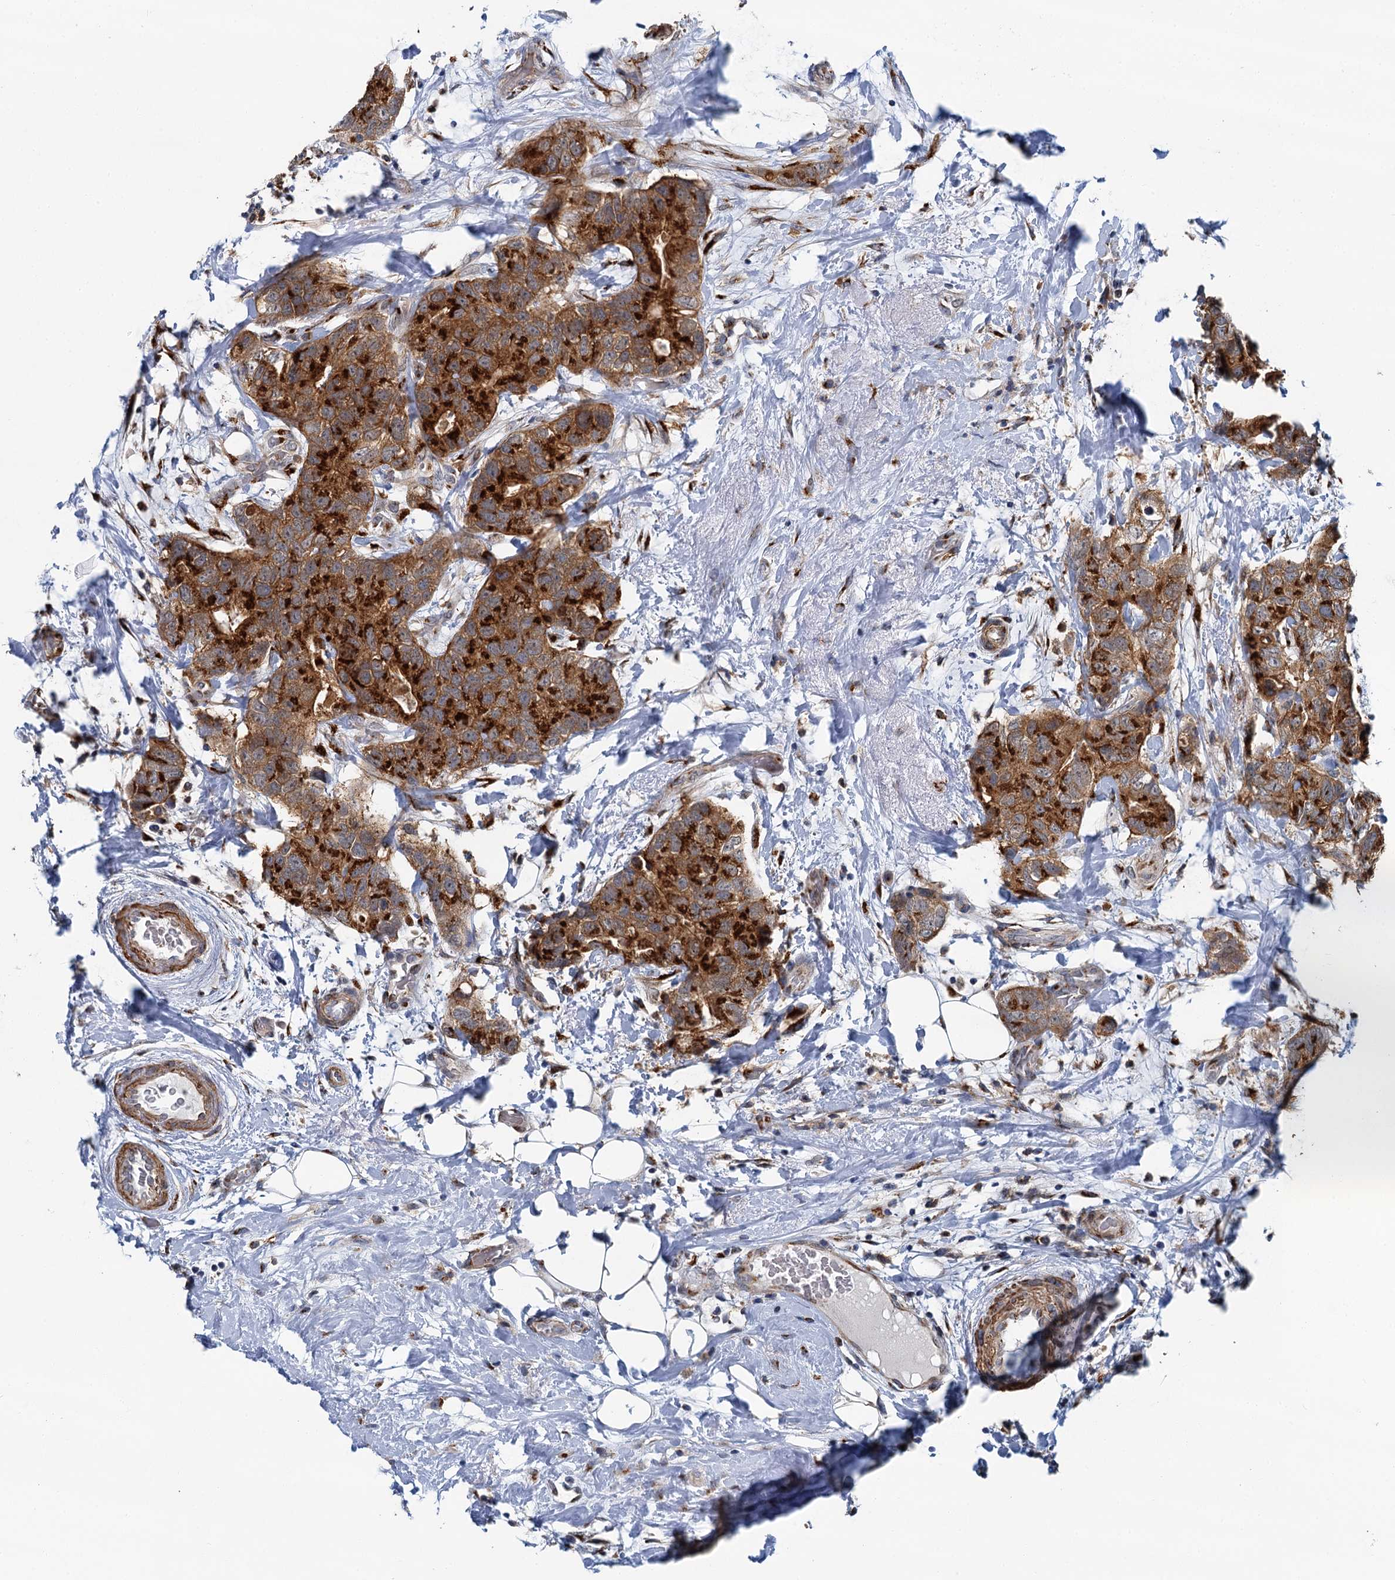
{"staining": {"intensity": "strong", "quantity": ">75%", "location": "cytoplasmic/membranous"}, "tissue": "breast cancer", "cell_type": "Tumor cells", "image_type": "cancer", "snomed": [{"axis": "morphology", "description": "Duct carcinoma"}, {"axis": "topography", "description": "Breast"}], "caption": "IHC staining of intraductal carcinoma (breast), which displays high levels of strong cytoplasmic/membranous expression in approximately >75% of tumor cells indicating strong cytoplasmic/membranous protein staining. The staining was performed using DAB (3,3'-diaminobenzidine) (brown) for protein detection and nuclei were counterstained in hematoxylin (blue).", "gene": "BET1L", "patient": {"sex": "female", "age": 62}}